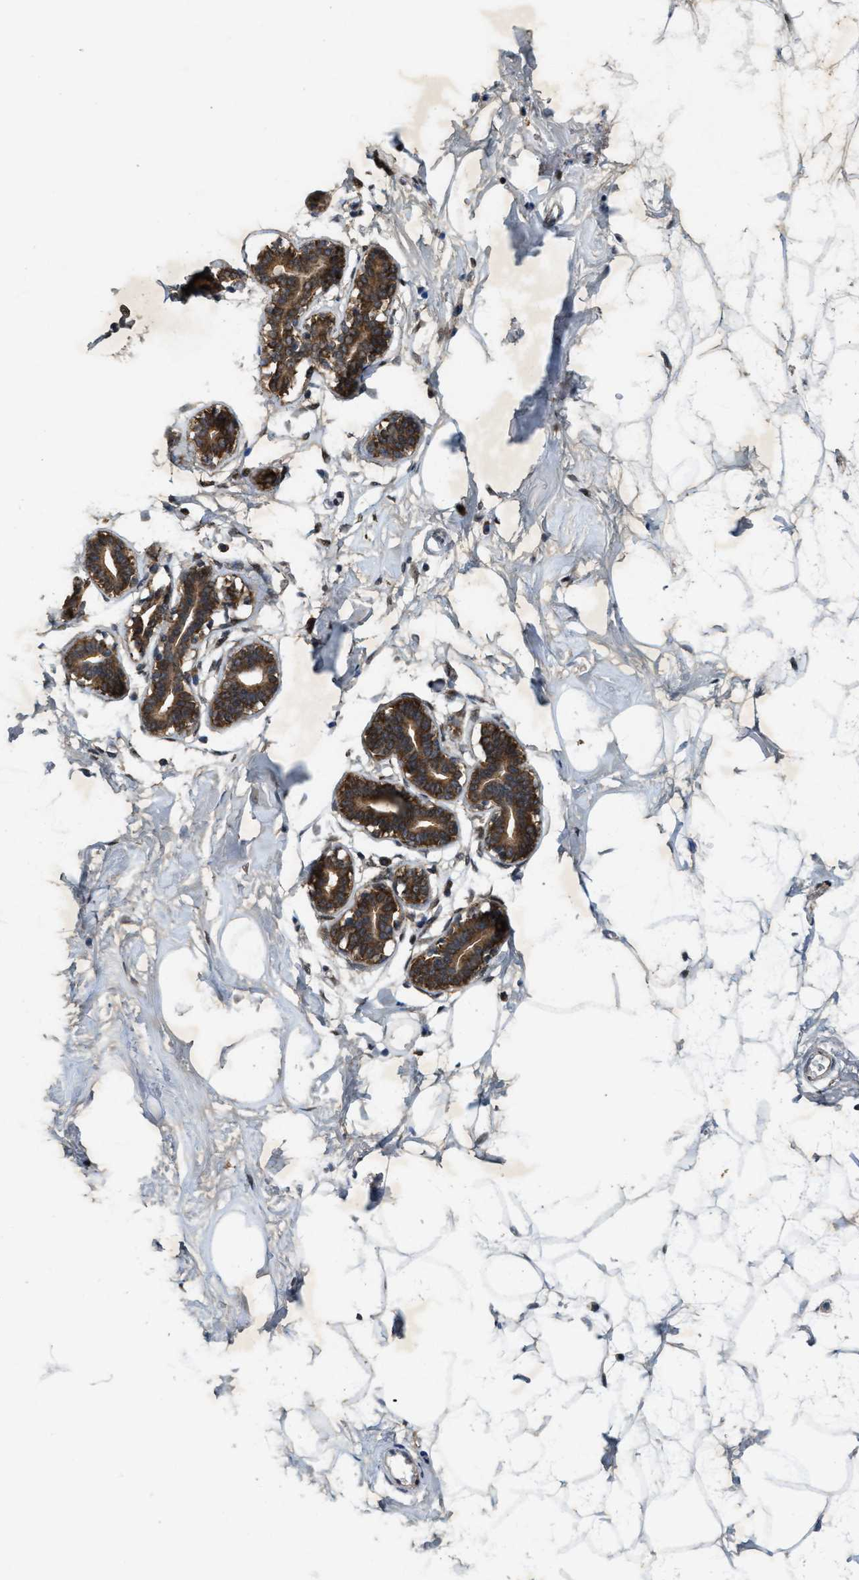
{"staining": {"intensity": "moderate", "quantity": "25%-75%", "location": "cytoplasmic/membranous"}, "tissue": "adipose tissue", "cell_type": "Adipocytes", "image_type": "normal", "snomed": [{"axis": "morphology", "description": "Normal tissue, NOS"}, {"axis": "morphology", "description": "Fibrosis, NOS"}, {"axis": "topography", "description": "Breast"}, {"axis": "topography", "description": "Adipose tissue"}], "caption": "The photomicrograph exhibits immunohistochemical staining of benign adipose tissue. There is moderate cytoplasmic/membranous staining is appreciated in about 25%-75% of adipocytes. Using DAB (brown) and hematoxylin (blue) stains, captured at high magnification using brightfield microscopy.", "gene": "ARHGEF5", "patient": {"sex": "female", "age": 39}}